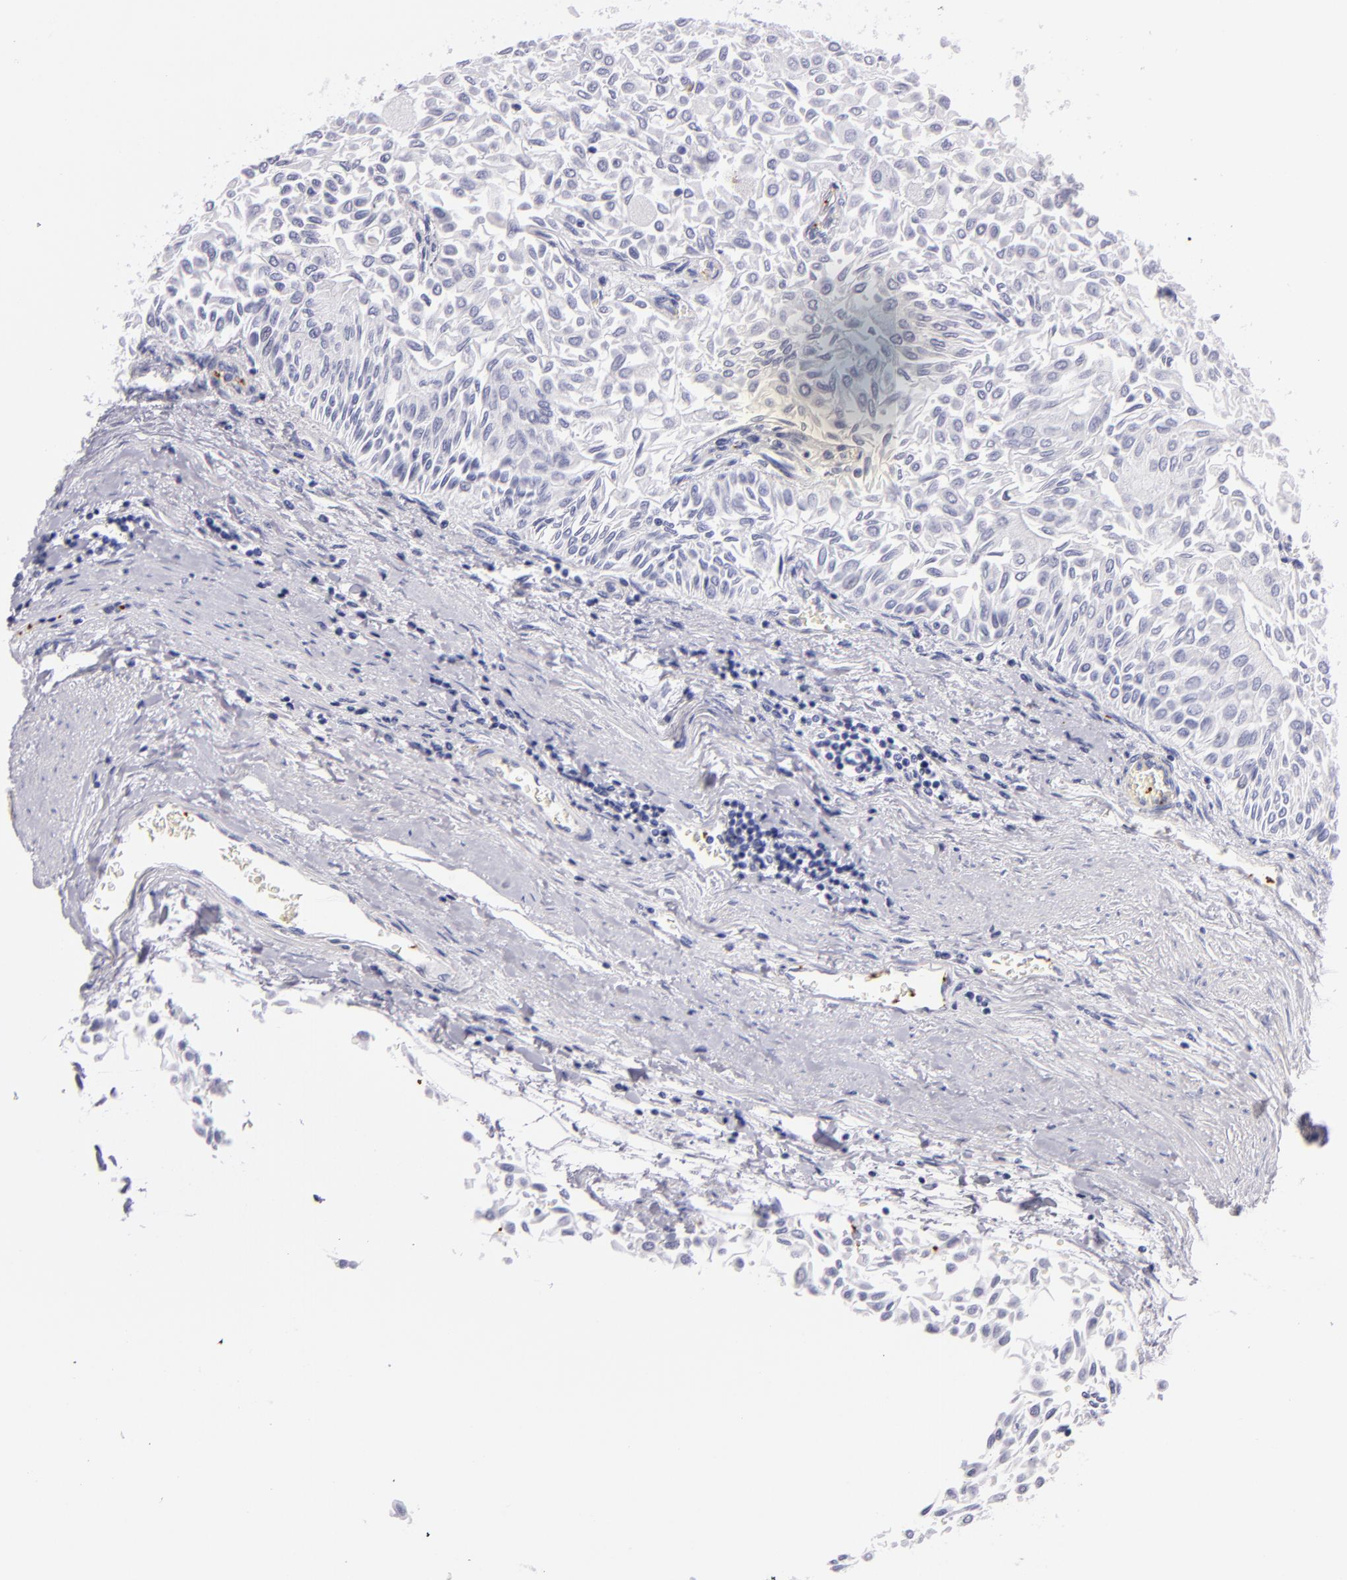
{"staining": {"intensity": "negative", "quantity": "none", "location": "none"}, "tissue": "urothelial cancer", "cell_type": "Tumor cells", "image_type": "cancer", "snomed": [{"axis": "morphology", "description": "Urothelial carcinoma, Low grade"}, {"axis": "topography", "description": "Urinary bladder"}], "caption": "Immunohistochemistry image of neoplastic tissue: human urothelial carcinoma (low-grade) stained with DAB (3,3'-diaminobenzidine) demonstrates no significant protein positivity in tumor cells.", "gene": "GP1BA", "patient": {"sex": "male", "age": 64}}